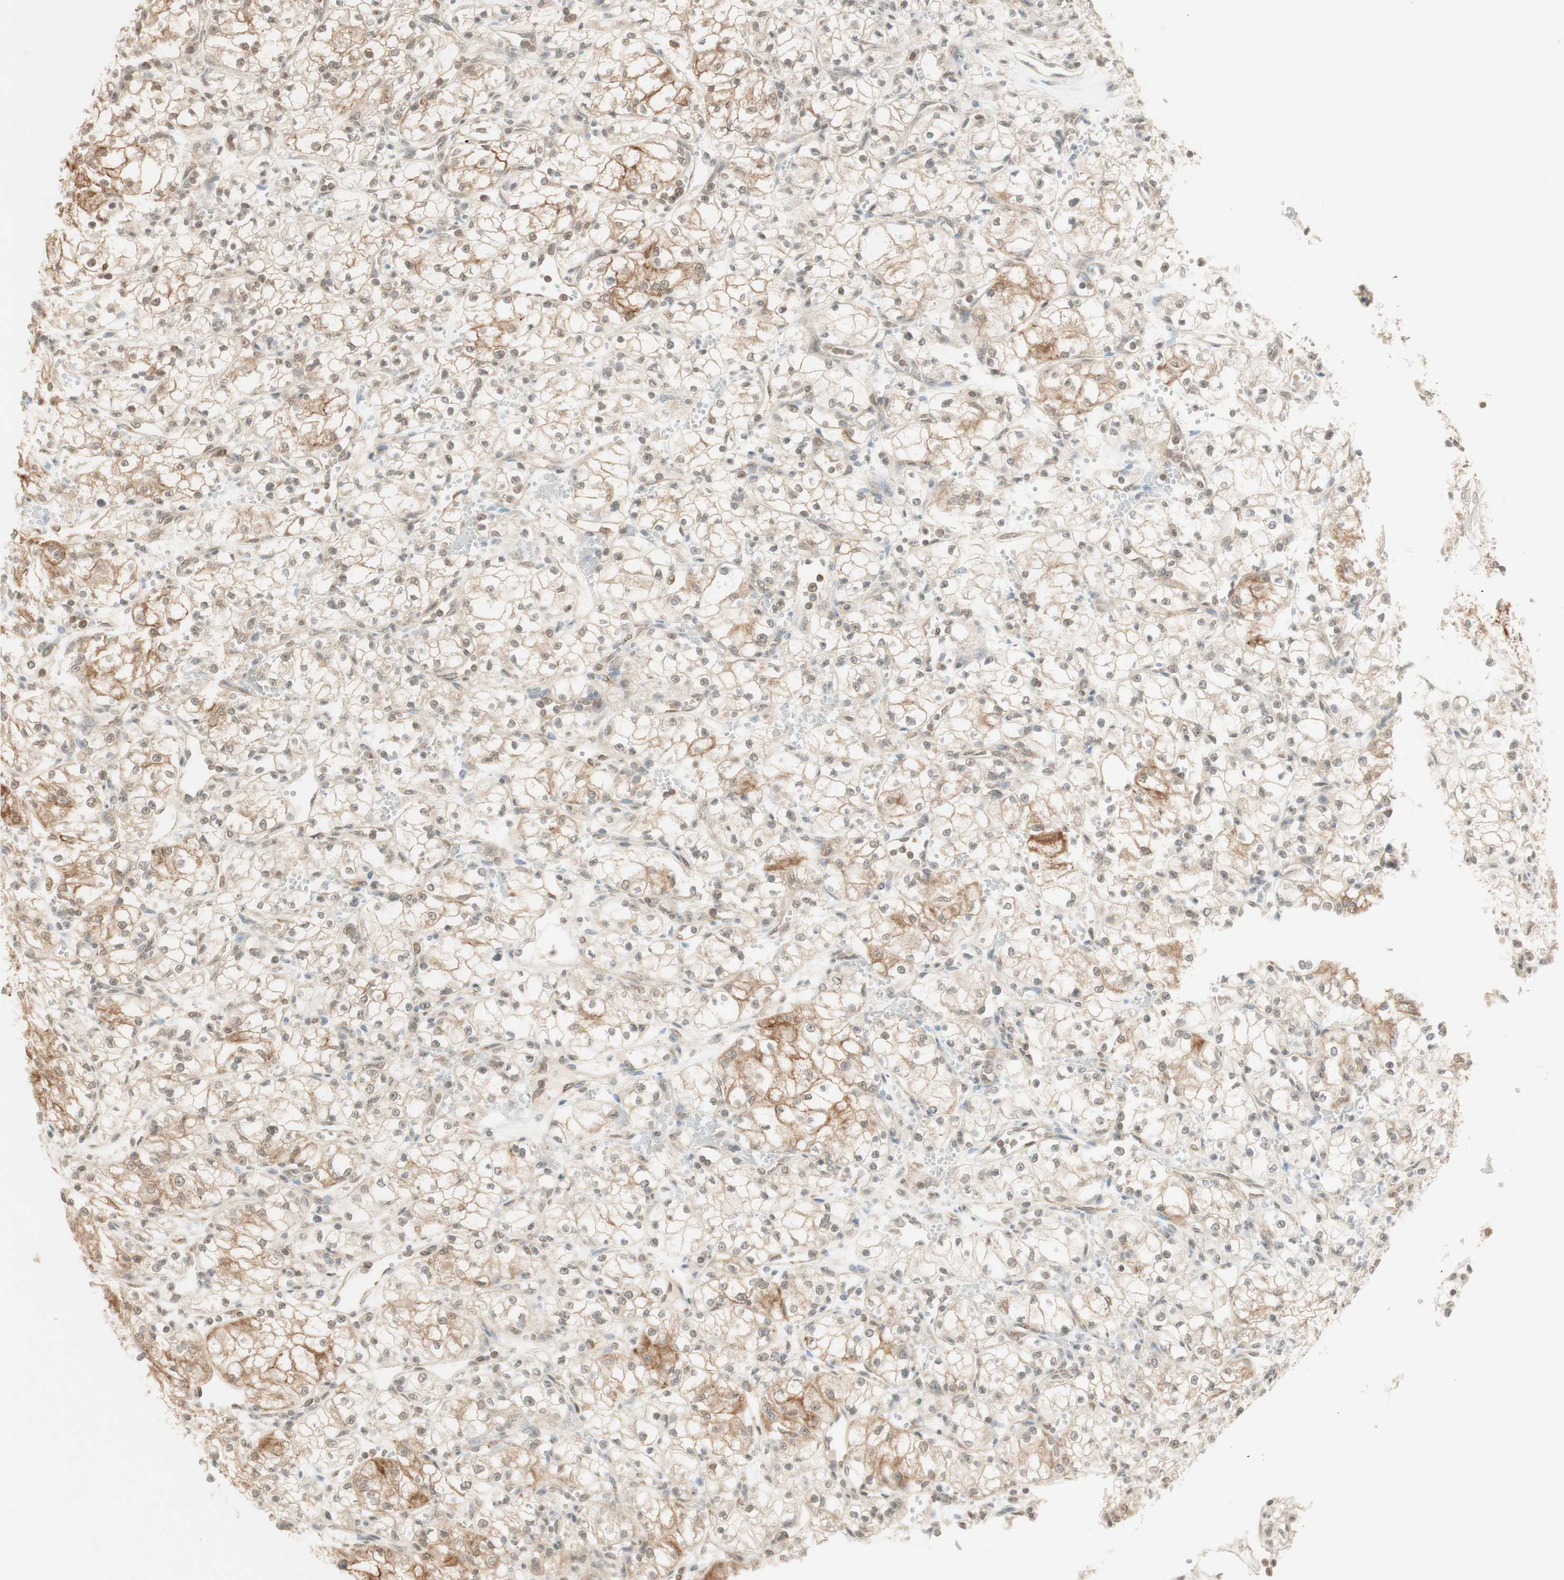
{"staining": {"intensity": "moderate", "quantity": "25%-75%", "location": "cytoplasmic/membranous"}, "tissue": "renal cancer", "cell_type": "Tumor cells", "image_type": "cancer", "snomed": [{"axis": "morphology", "description": "Normal tissue, NOS"}, {"axis": "morphology", "description": "Adenocarcinoma, NOS"}, {"axis": "topography", "description": "Kidney"}], "caption": "Moderate cytoplasmic/membranous protein expression is seen in about 25%-75% of tumor cells in adenocarcinoma (renal).", "gene": "SPINT2", "patient": {"sex": "male", "age": 59}}